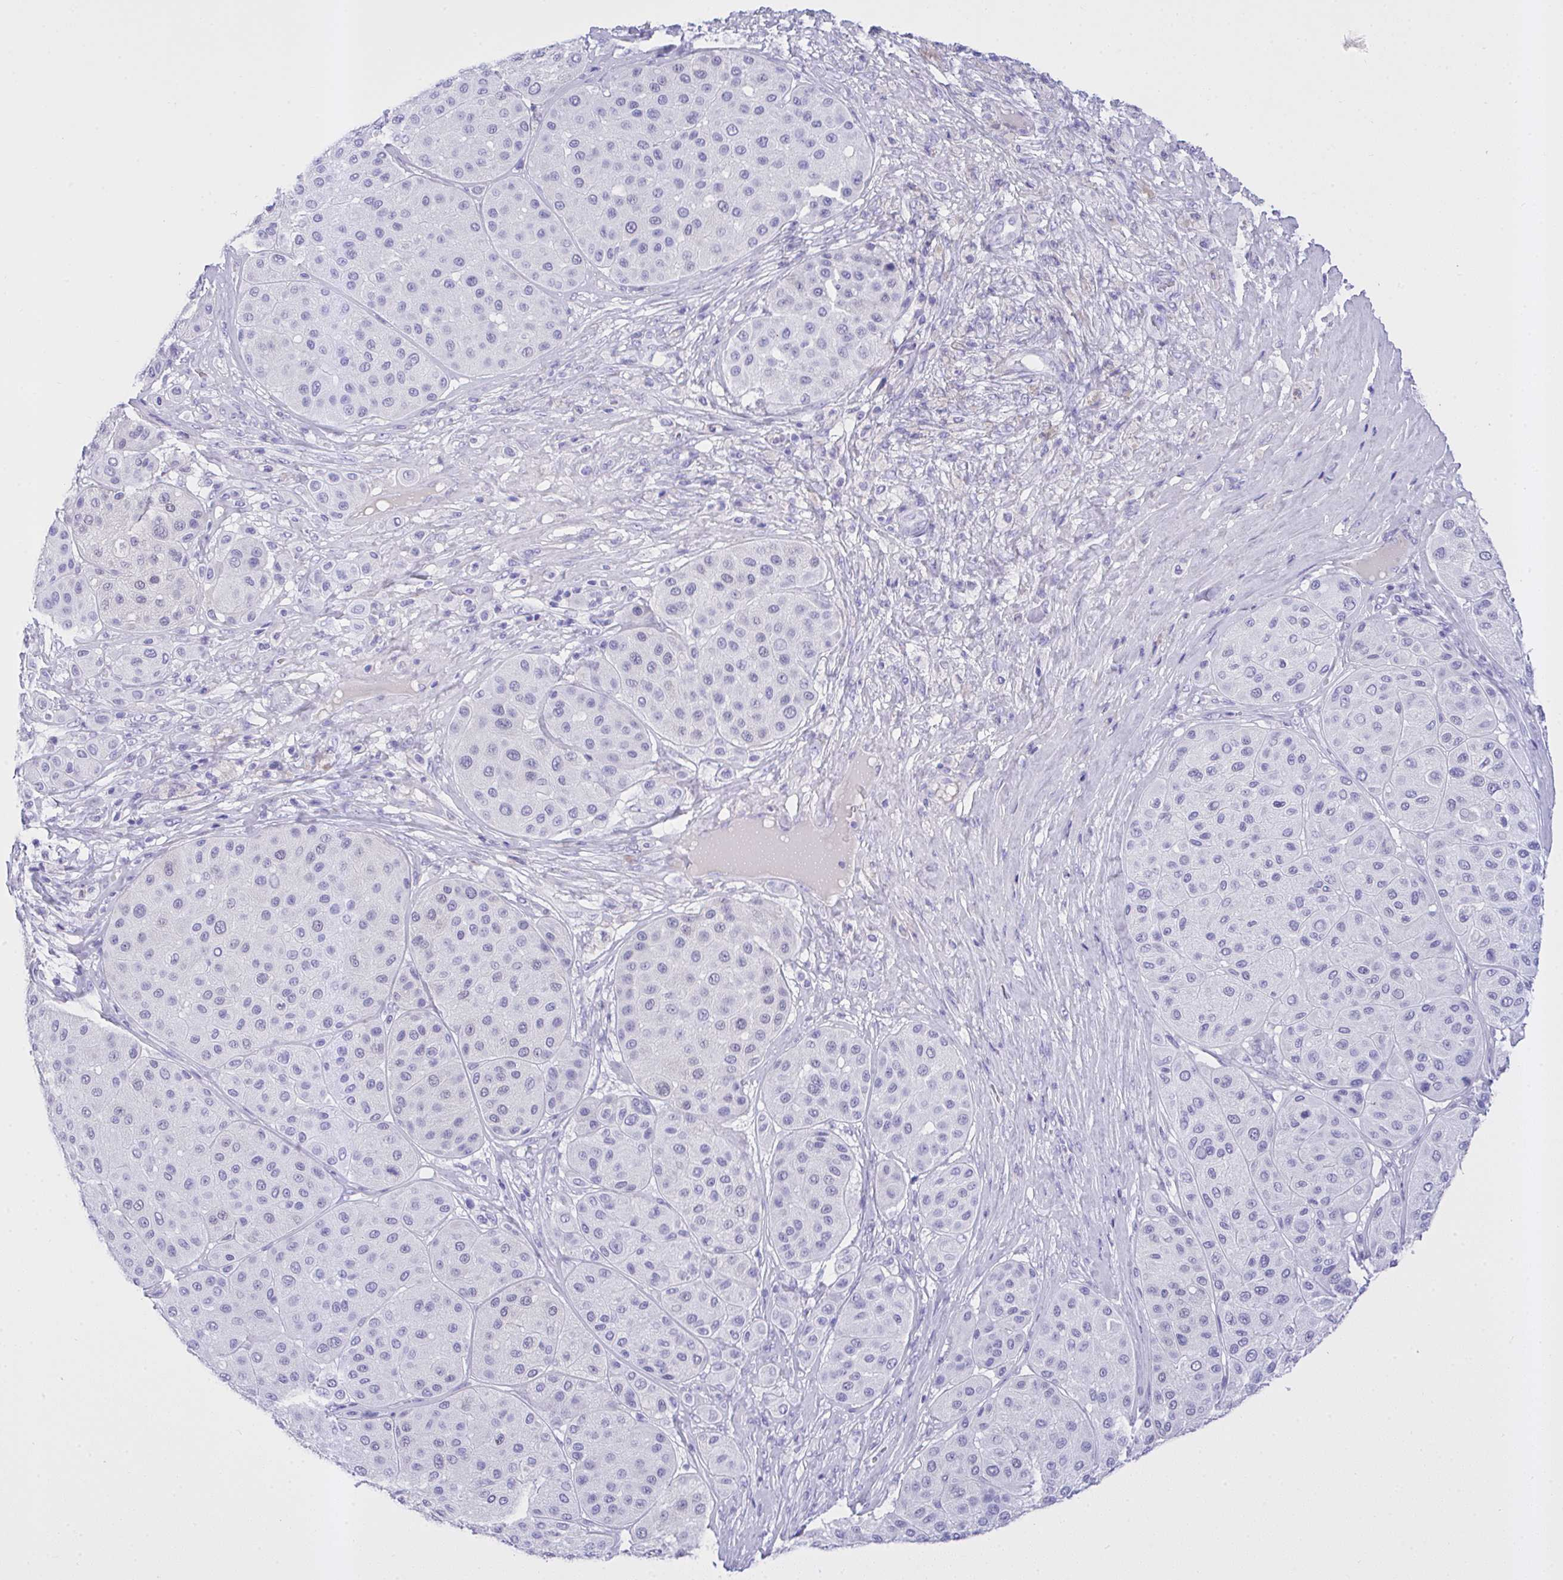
{"staining": {"intensity": "negative", "quantity": "none", "location": "none"}, "tissue": "melanoma", "cell_type": "Tumor cells", "image_type": "cancer", "snomed": [{"axis": "morphology", "description": "Malignant melanoma, Metastatic site"}, {"axis": "topography", "description": "Smooth muscle"}], "caption": "There is no significant staining in tumor cells of malignant melanoma (metastatic site).", "gene": "AKR1D1", "patient": {"sex": "male", "age": 41}}